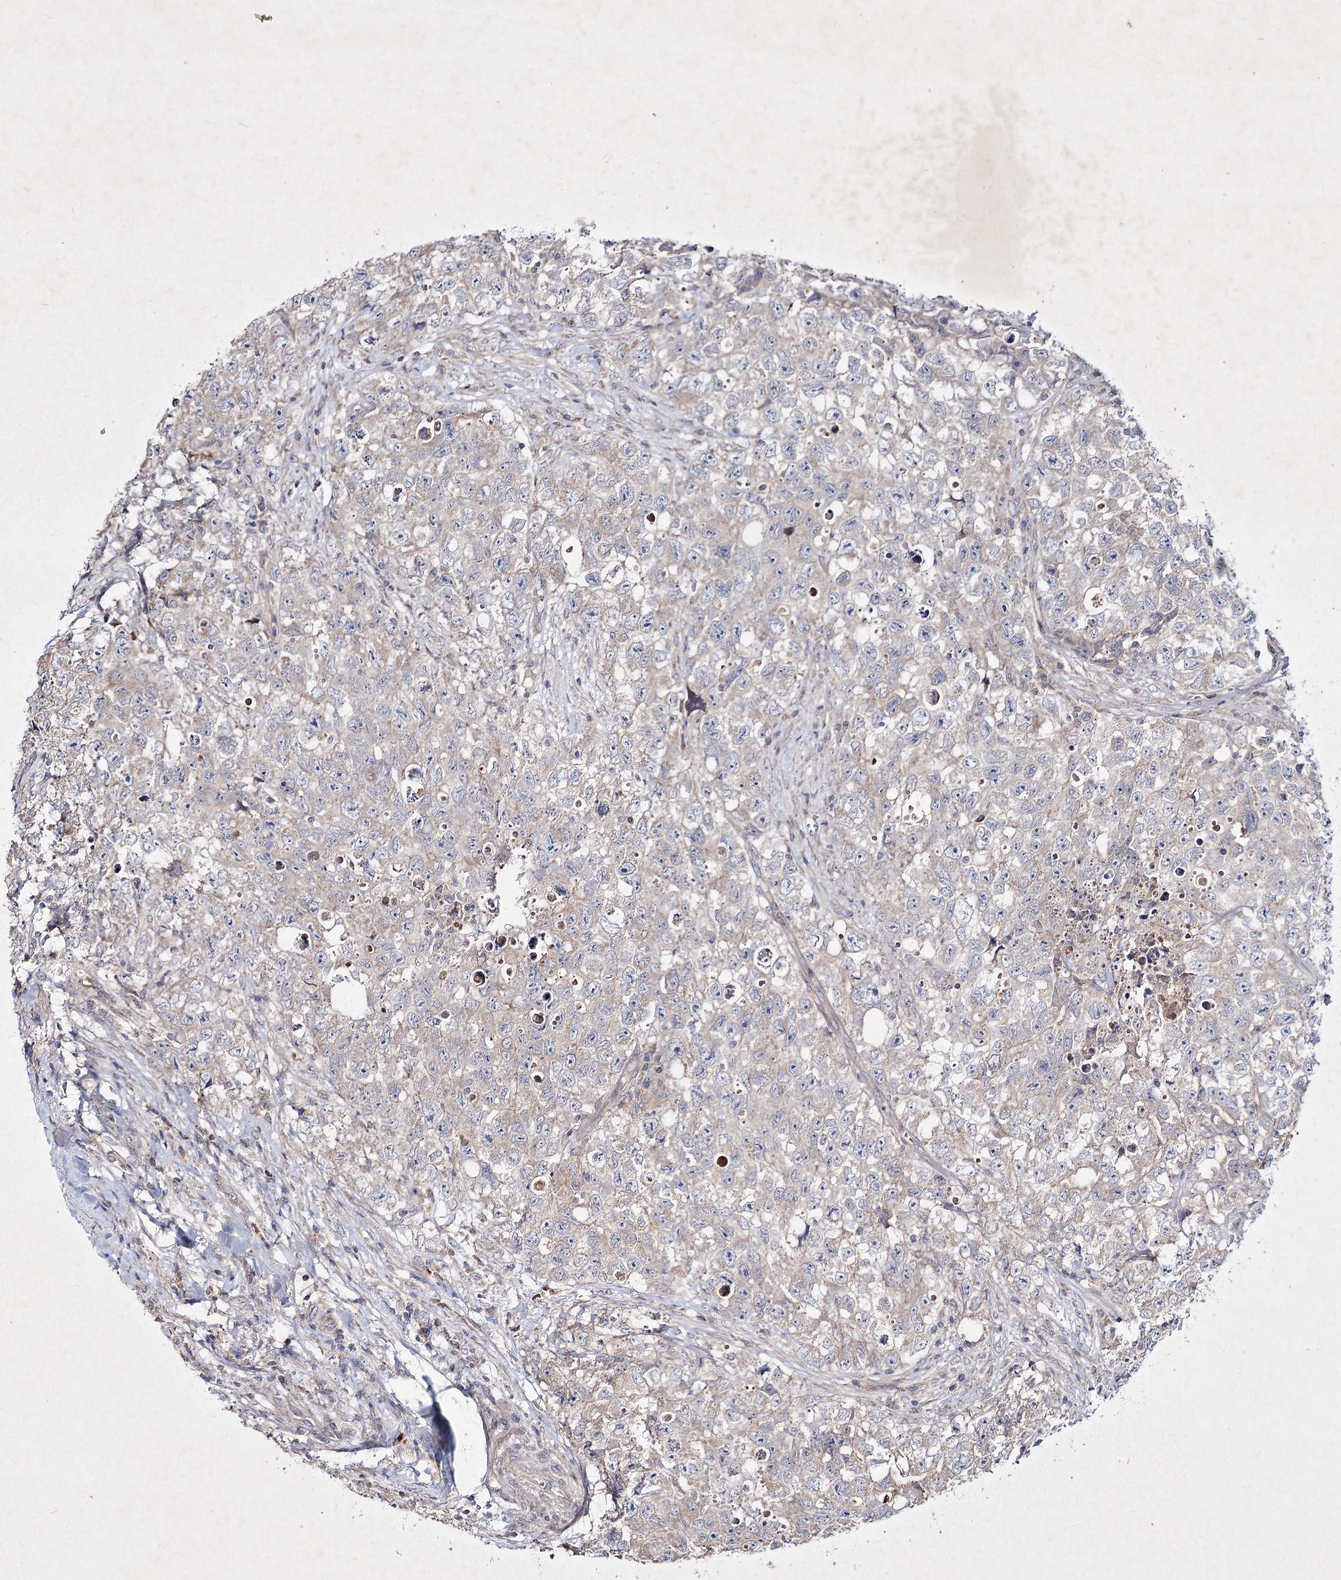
{"staining": {"intensity": "negative", "quantity": "none", "location": "none"}, "tissue": "testis cancer", "cell_type": "Tumor cells", "image_type": "cancer", "snomed": [{"axis": "morphology", "description": "Seminoma, NOS"}, {"axis": "morphology", "description": "Carcinoma, Embryonal, NOS"}, {"axis": "topography", "description": "Testis"}], "caption": "IHC image of neoplastic tissue: human testis cancer (seminoma) stained with DAB (3,3'-diaminobenzidine) displays no significant protein staining in tumor cells.", "gene": "CIB2", "patient": {"sex": "male", "age": 43}}